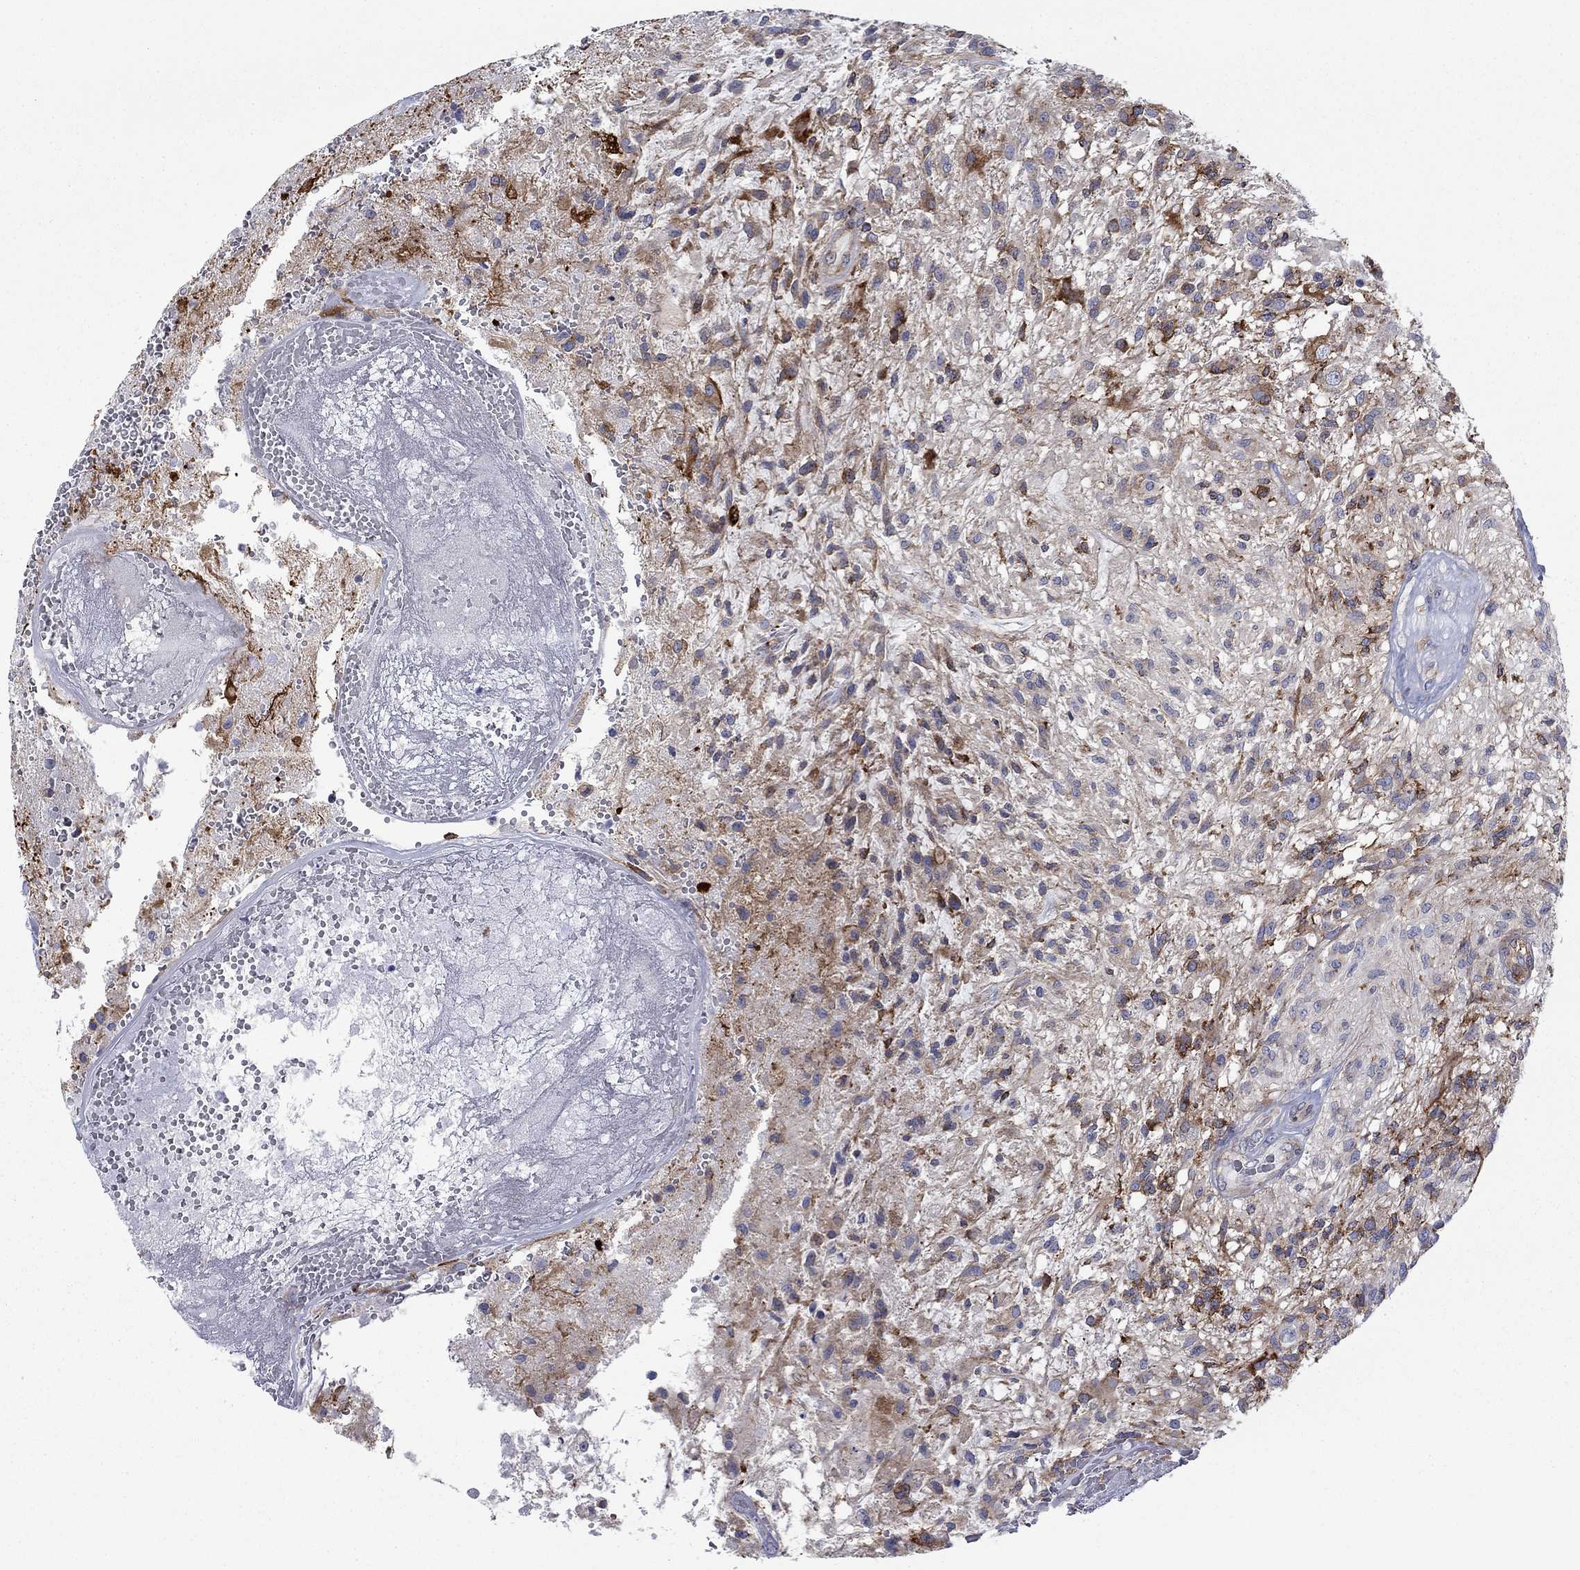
{"staining": {"intensity": "strong", "quantity": "<25%", "location": "cytoplasmic/membranous"}, "tissue": "glioma", "cell_type": "Tumor cells", "image_type": "cancer", "snomed": [{"axis": "morphology", "description": "Glioma, malignant, High grade"}, {"axis": "topography", "description": "Brain"}], "caption": "Glioma stained with DAB (3,3'-diaminobenzidine) IHC shows medium levels of strong cytoplasmic/membranous staining in about <25% of tumor cells. (DAB (3,3'-diaminobenzidine) = brown stain, brightfield microscopy at high magnification).", "gene": "FXR1", "patient": {"sex": "male", "age": 56}}